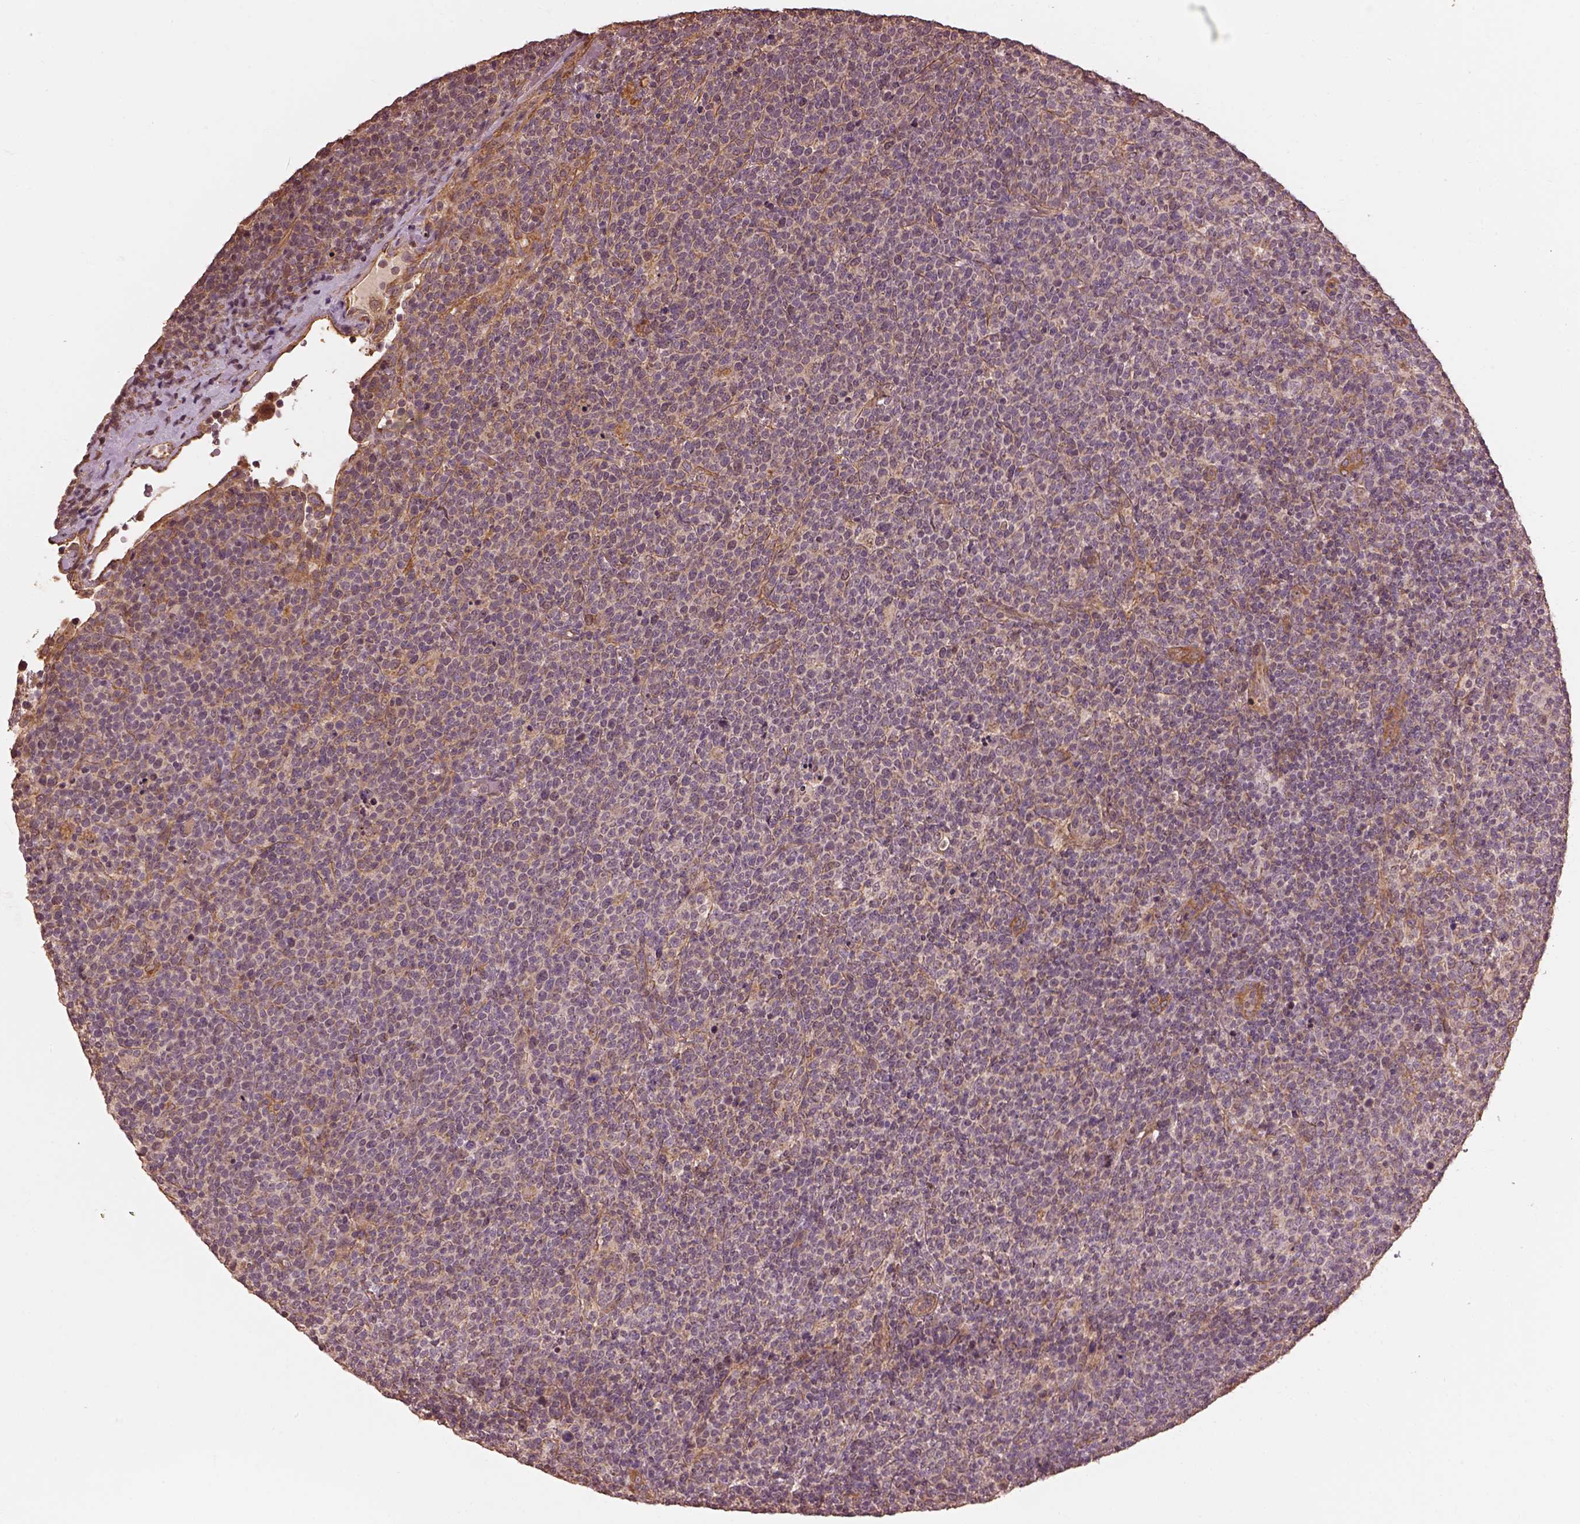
{"staining": {"intensity": "weak", "quantity": "<25%", "location": "cytoplasmic/membranous"}, "tissue": "lymphoma", "cell_type": "Tumor cells", "image_type": "cancer", "snomed": [{"axis": "morphology", "description": "Malignant lymphoma, non-Hodgkin's type, High grade"}, {"axis": "topography", "description": "Lymph node"}], "caption": "This is an immunohistochemistry (IHC) photomicrograph of high-grade malignant lymphoma, non-Hodgkin's type. There is no staining in tumor cells.", "gene": "METTL4", "patient": {"sex": "male", "age": 61}}